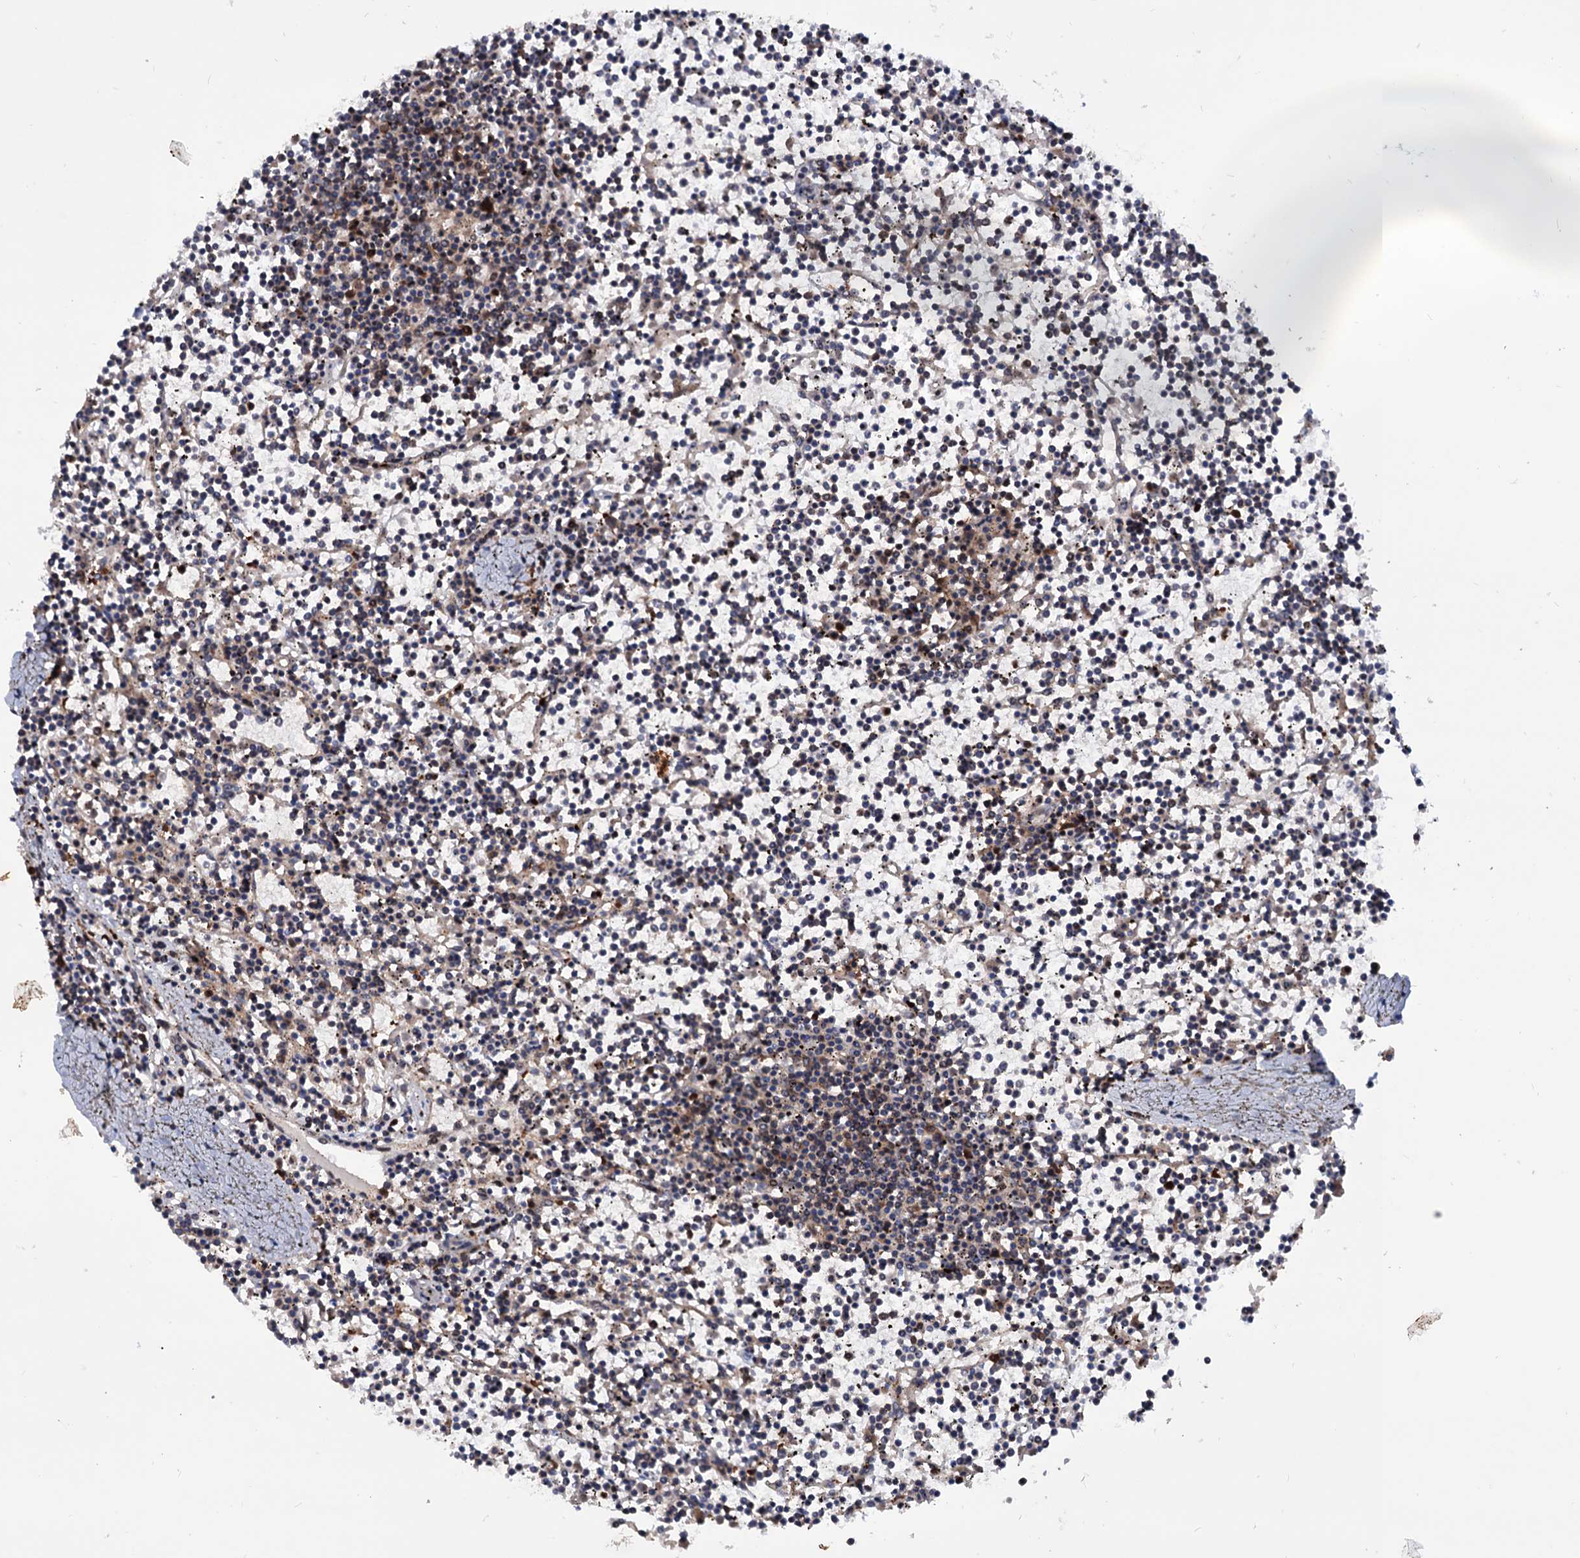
{"staining": {"intensity": "negative", "quantity": "none", "location": "none"}, "tissue": "lymphoma", "cell_type": "Tumor cells", "image_type": "cancer", "snomed": [{"axis": "morphology", "description": "Malignant lymphoma, non-Hodgkin's type, Low grade"}, {"axis": "topography", "description": "Spleen"}], "caption": "The IHC photomicrograph has no significant staining in tumor cells of malignant lymphoma, non-Hodgkin's type (low-grade) tissue.", "gene": "RNASEH2B", "patient": {"sex": "female", "age": 19}}